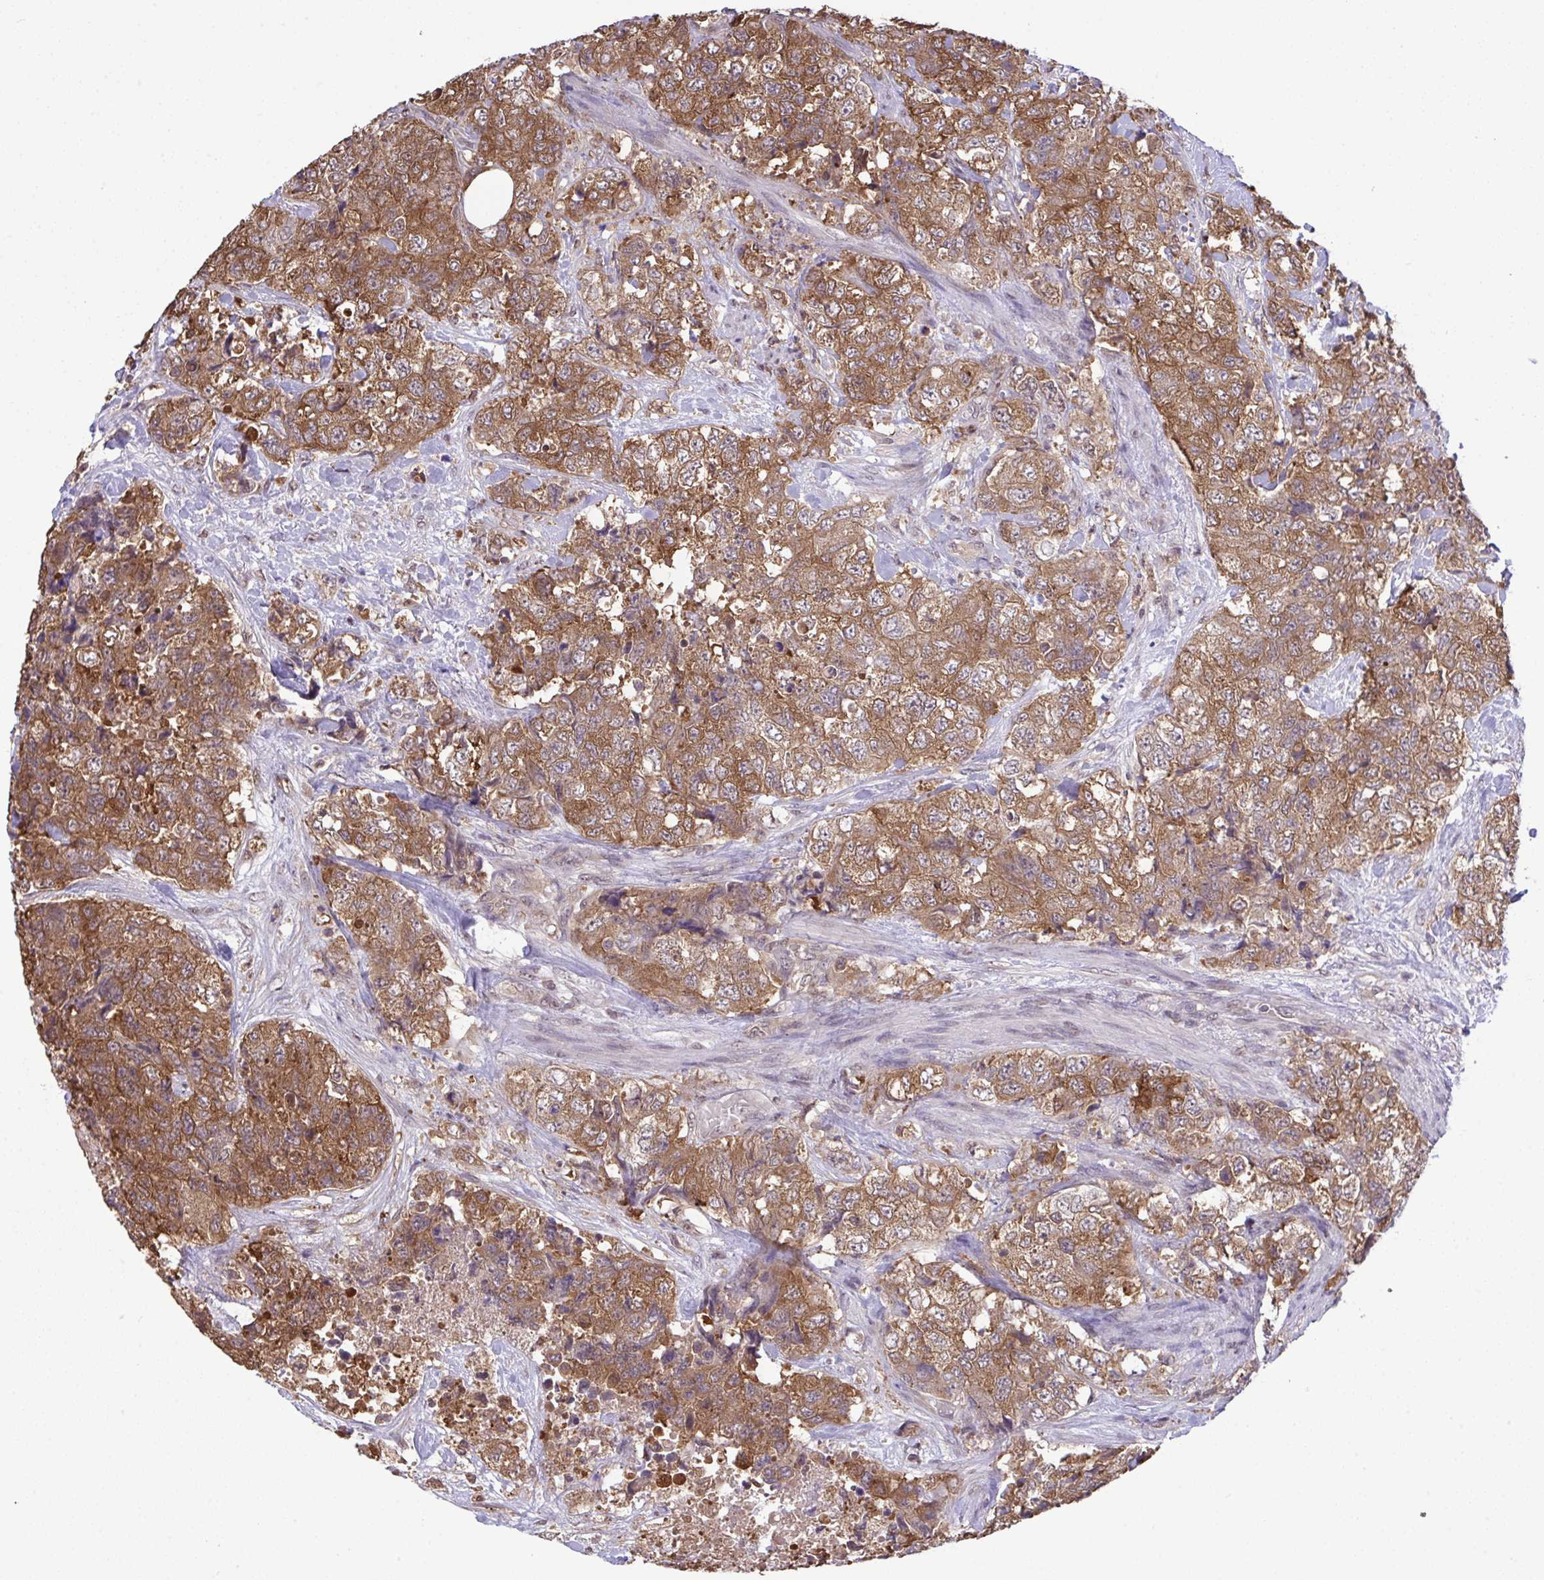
{"staining": {"intensity": "moderate", "quantity": ">75%", "location": "cytoplasmic/membranous"}, "tissue": "urothelial cancer", "cell_type": "Tumor cells", "image_type": "cancer", "snomed": [{"axis": "morphology", "description": "Urothelial carcinoma, High grade"}, {"axis": "topography", "description": "Urinary bladder"}], "caption": "High-grade urothelial carcinoma stained with IHC reveals moderate cytoplasmic/membranous positivity in about >75% of tumor cells. The protein of interest is shown in brown color, while the nuclei are stained blue.", "gene": "C12orf57", "patient": {"sex": "female", "age": 78}}